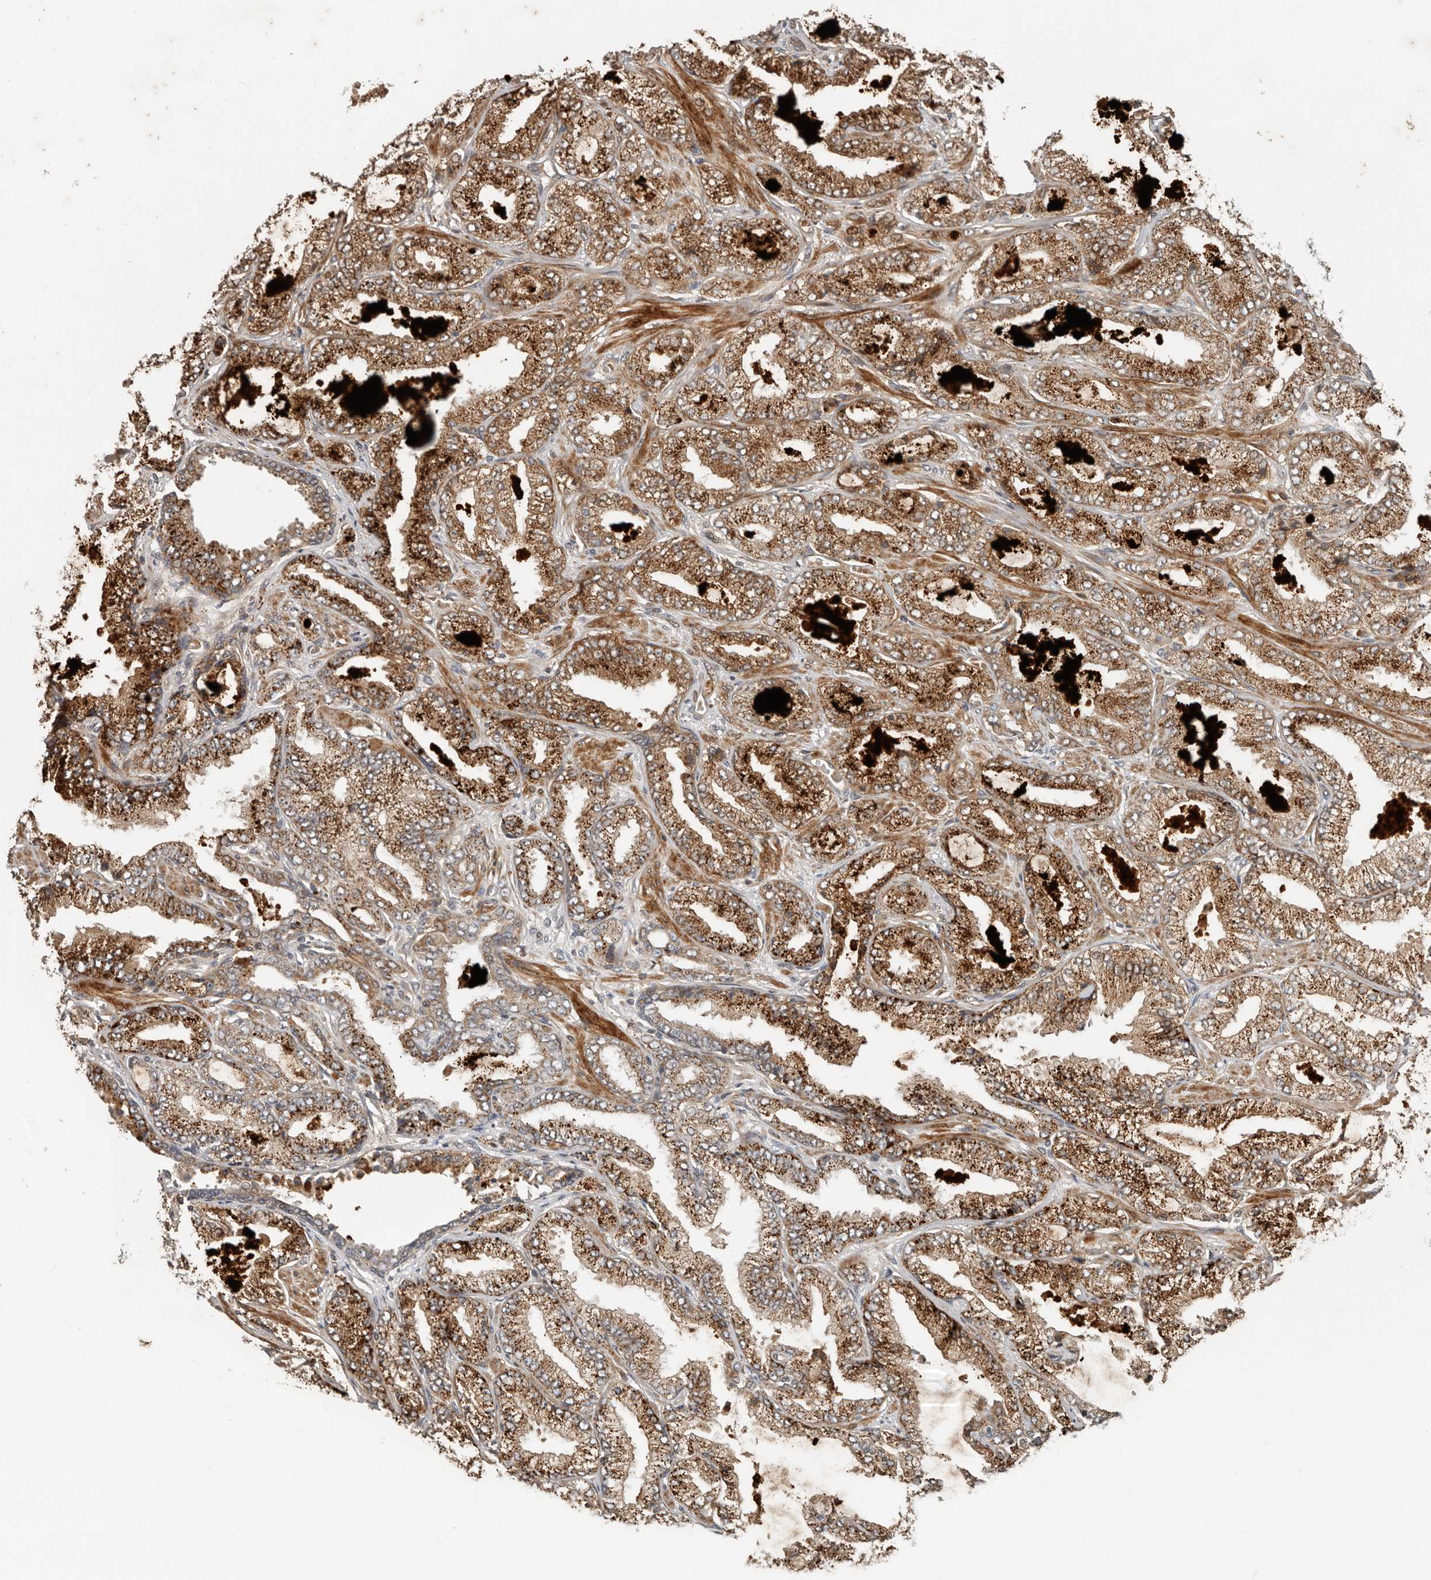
{"staining": {"intensity": "moderate", "quantity": ">75%", "location": "cytoplasmic/membranous"}, "tissue": "prostate cancer", "cell_type": "Tumor cells", "image_type": "cancer", "snomed": [{"axis": "morphology", "description": "Adenocarcinoma, High grade"}, {"axis": "topography", "description": "Prostate"}], "caption": "A photomicrograph showing moderate cytoplasmic/membranous positivity in approximately >75% of tumor cells in prostate cancer (adenocarcinoma (high-grade)), as visualized by brown immunohistochemical staining.", "gene": "SLC6A7", "patient": {"sex": "male", "age": 71}}